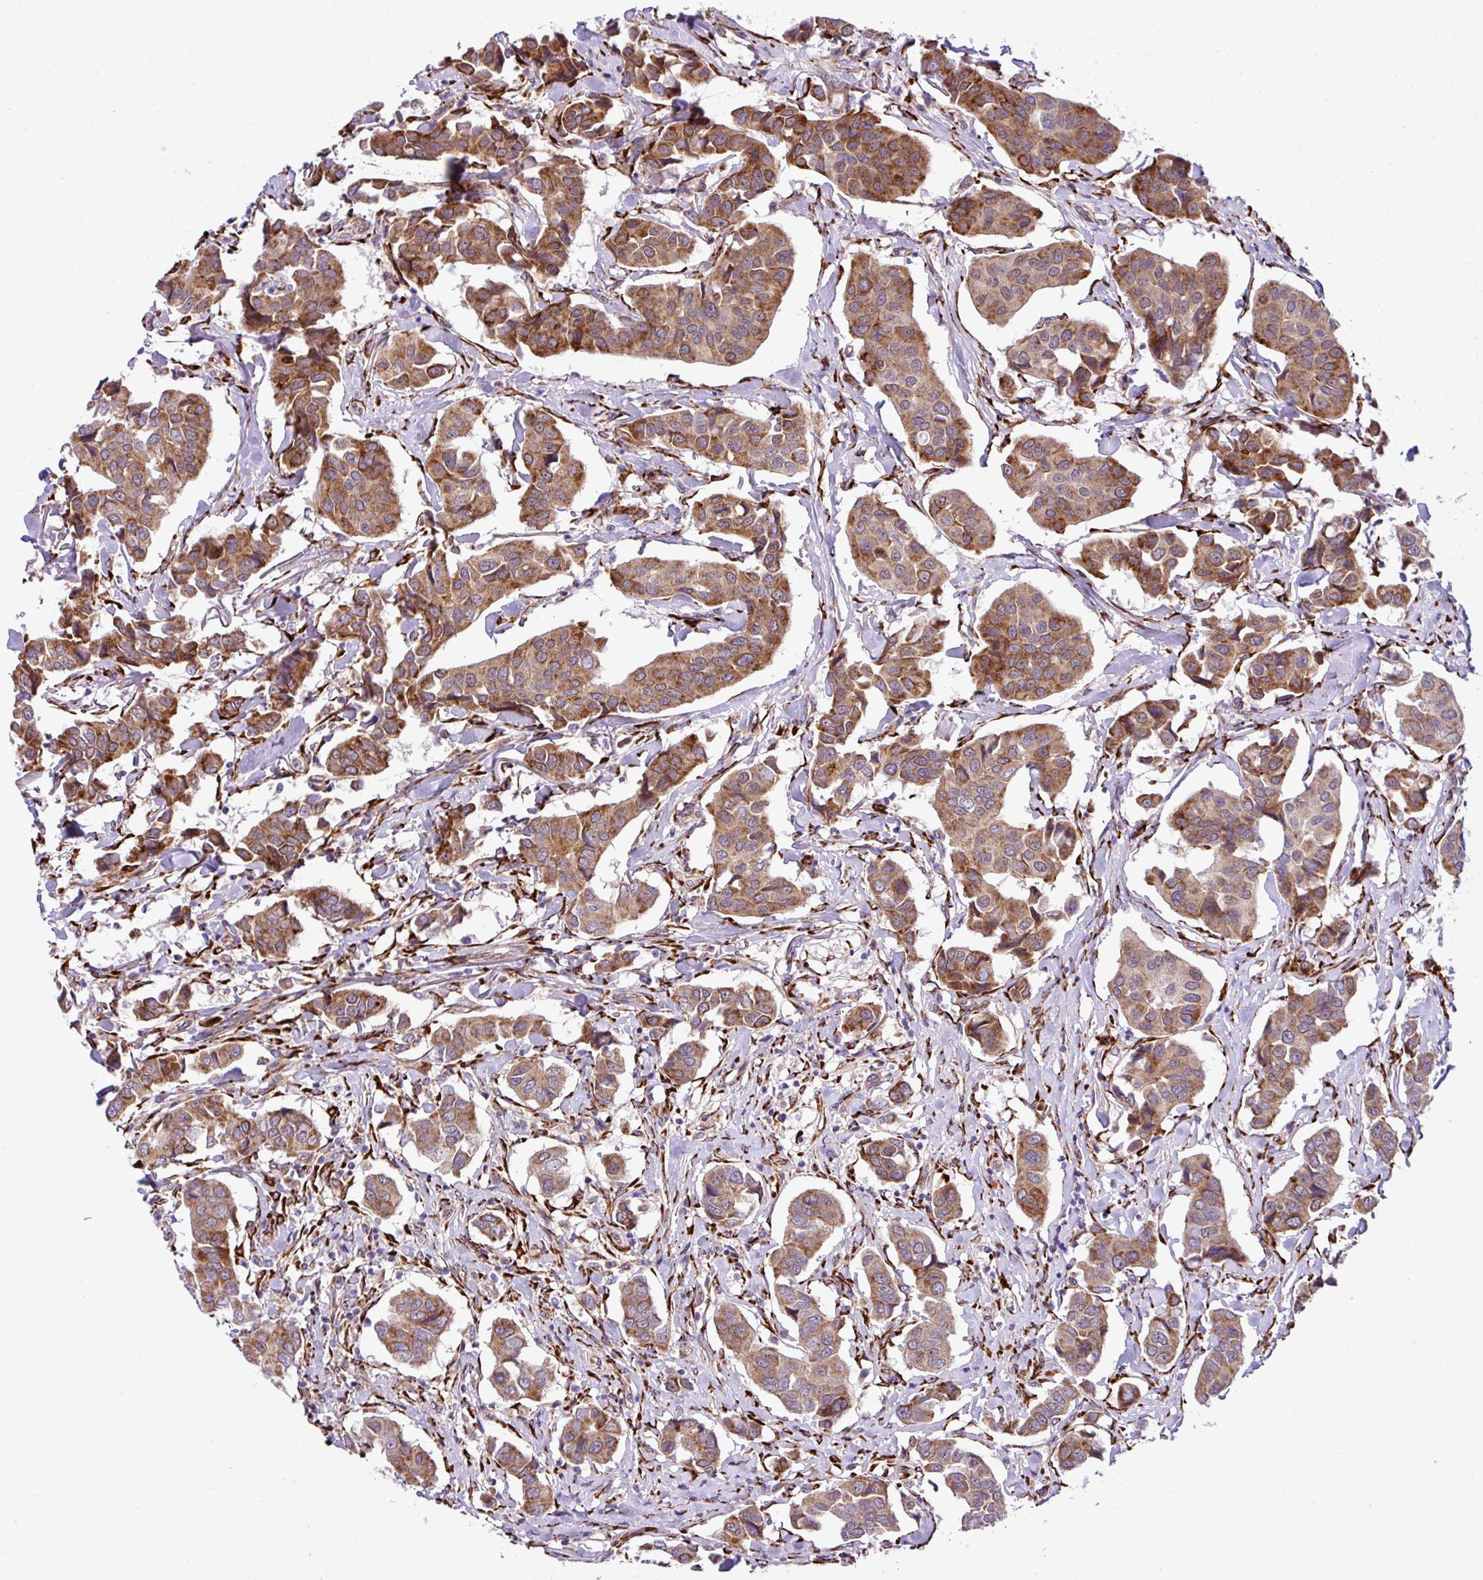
{"staining": {"intensity": "moderate", "quantity": ">75%", "location": "cytoplasmic/membranous"}, "tissue": "breast cancer", "cell_type": "Tumor cells", "image_type": "cancer", "snomed": [{"axis": "morphology", "description": "Duct carcinoma"}, {"axis": "topography", "description": "Breast"}], "caption": "Moderate cytoplasmic/membranous expression for a protein is present in approximately >75% of tumor cells of breast infiltrating ductal carcinoma using immunohistochemistry (IHC).", "gene": "CFAP97", "patient": {"sex": "female", "age": 80}}